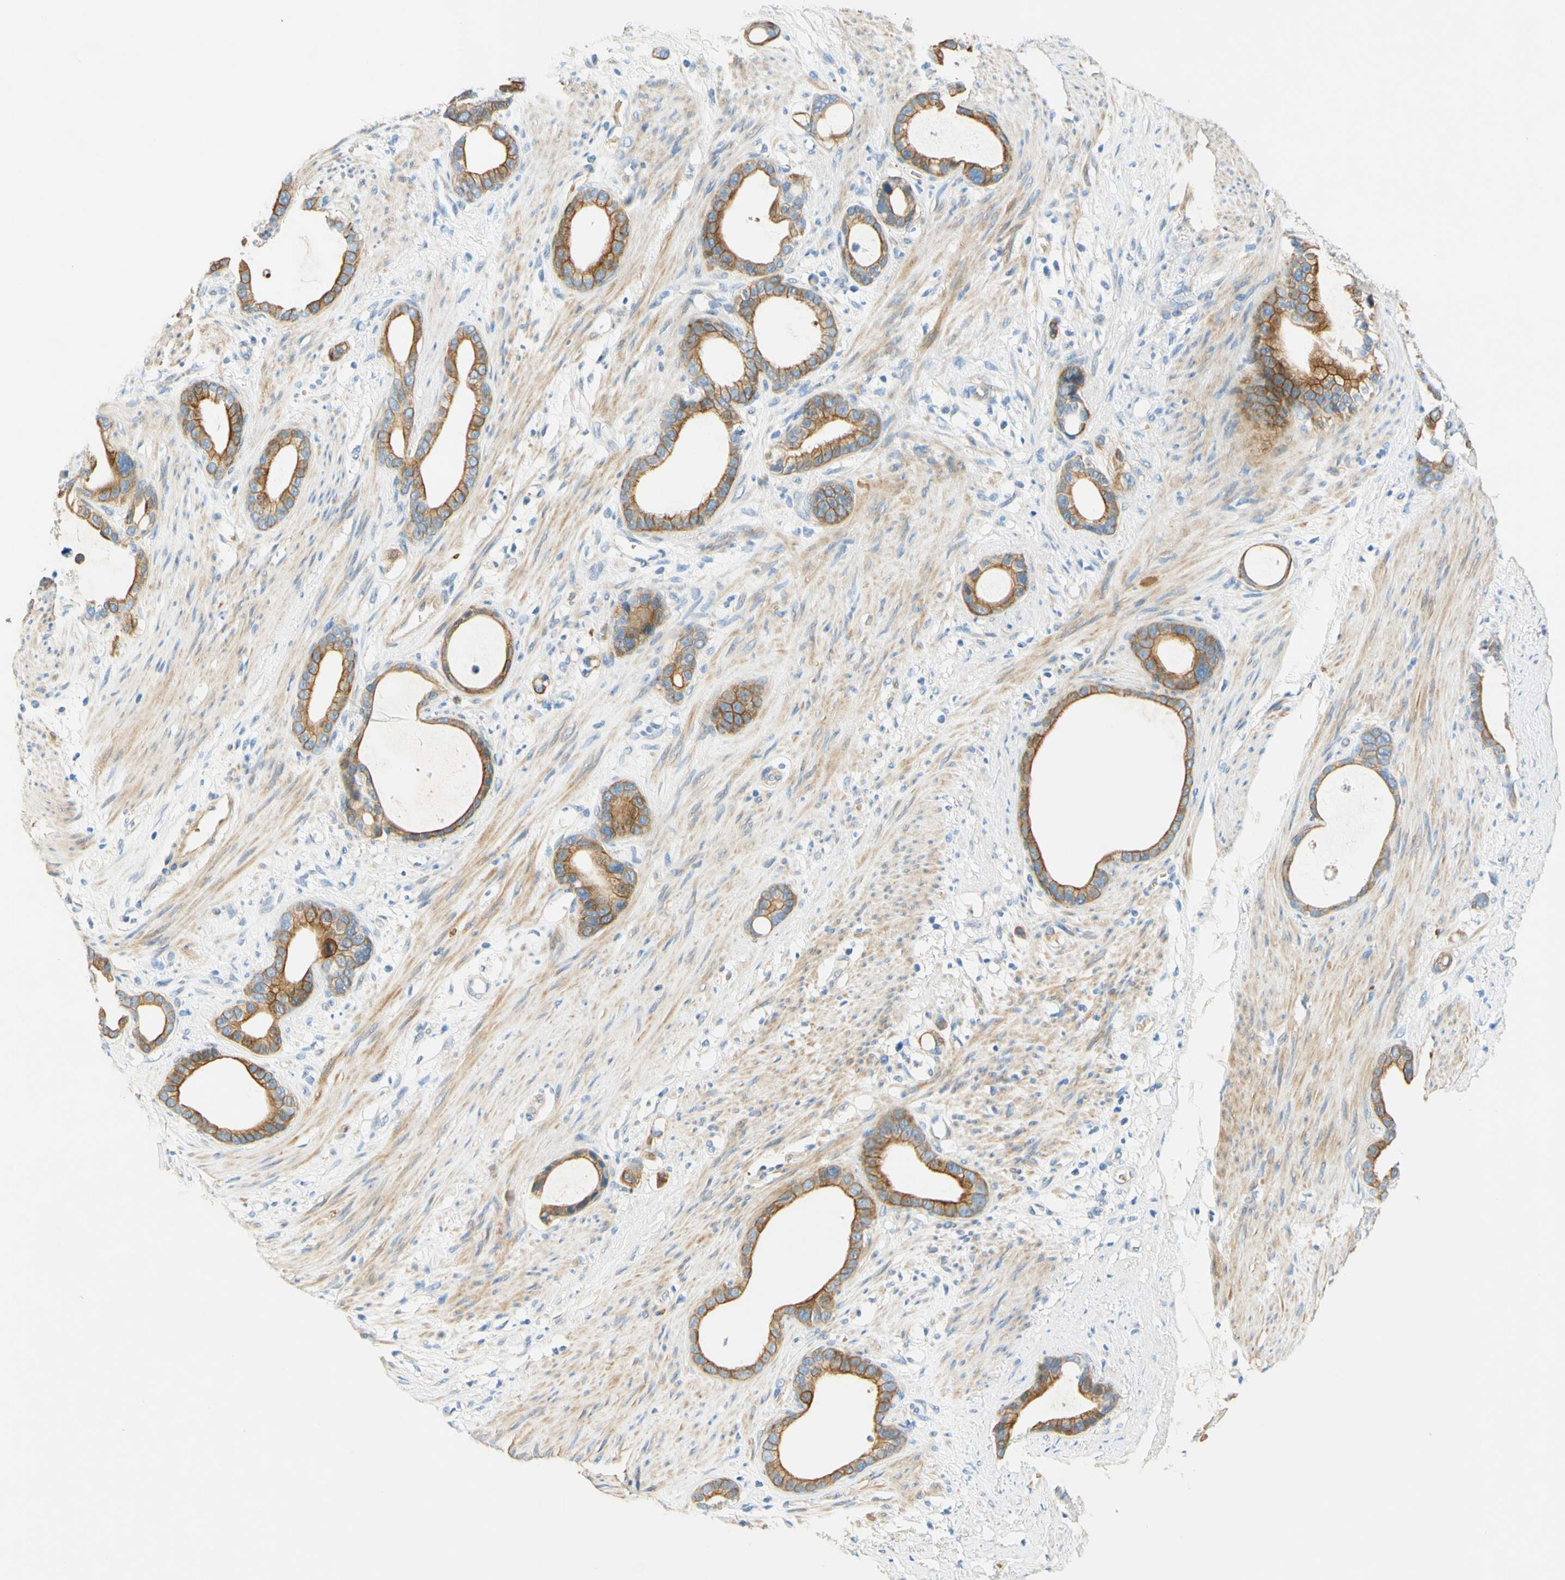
{"staining": {"intensity": "moderate", "quantity": ">75%", "location": "cytoplasmic/membranous"}, "tissue": "stomach cancer", "cell_type": "Tumor cells", "image_type": "cancer", "snomed": [{"axis": "morphology", "description": "Adenocarcinoma, NOS"}, {"axis": "topography", "description": "Stomach"}], "caption": "Brown immunohistochemical staining in human stomach adenocarcinoma reveals moderate cytoplasmic/membranous staining in approximately >75% of tumor cells. (Brightfield microscopy of DAB IHC at high magnification).", "gene": "ENTREP2", "patient": {"sex": "female", "age": 75}}